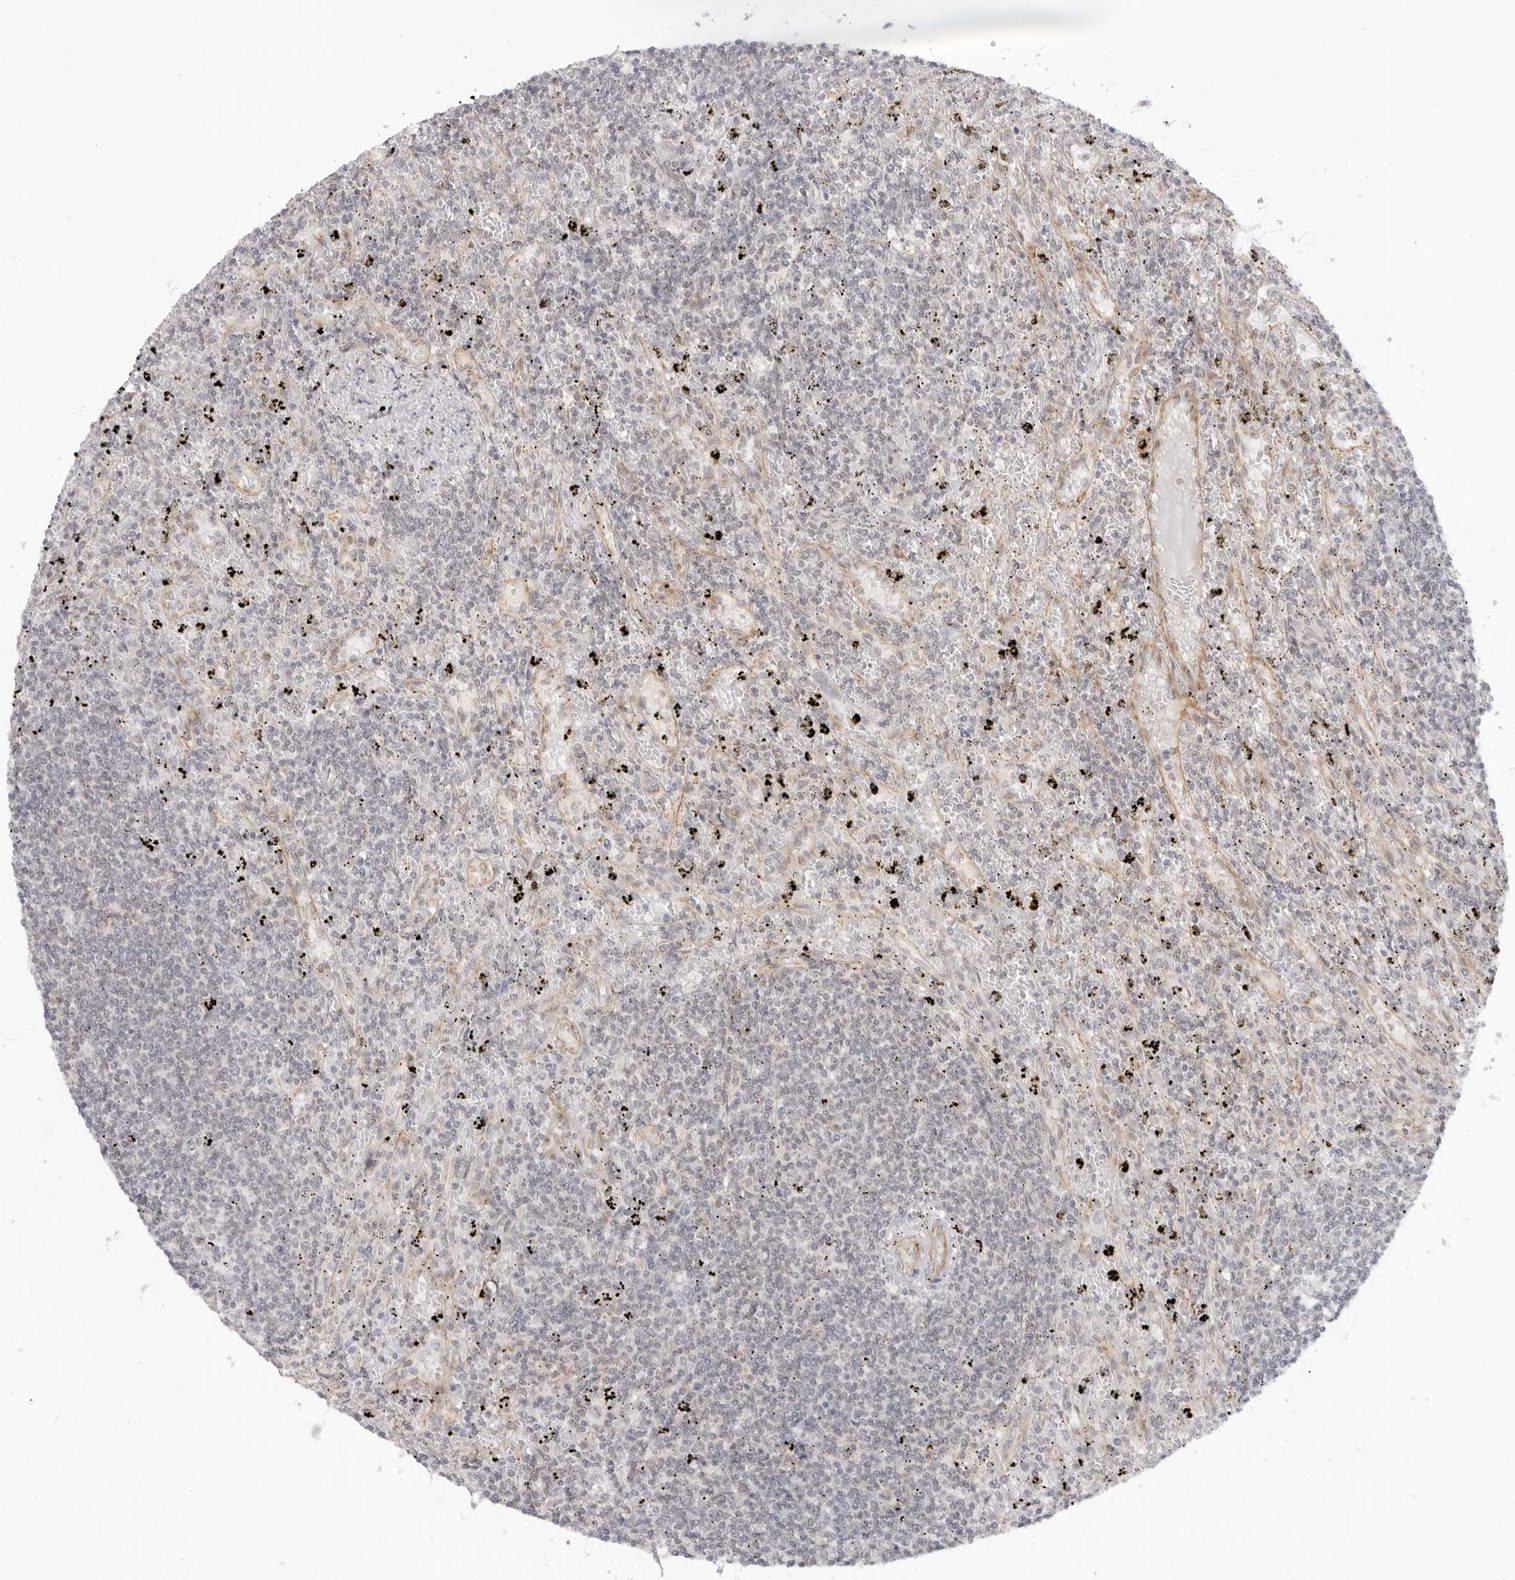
{"staining": {"intensity": "negative", "quantity": "none", "location": "none"}, "tissue": "lymphoma", "cell_type": "Tumor cells", "image_type": "cancer", "snomed": [{"axis": "morphology", "description": "Malignant lymphoma, non-Hodgkin's type, Low grade"}, {"axis": "topography", "description": "Spleen"}], "caption": "The micrograph shows no staining of tumor cells in malignant lymphoma, non-Hodgkin's type (low-grade). The staining was performed using DAB to visualize the protein expression in brown, while the nuclei were stained in blue with hematoxylin (Magnification: 20x).", "gene": "TRAPPC3", "patient": {"sex": "male", "age": 76}}